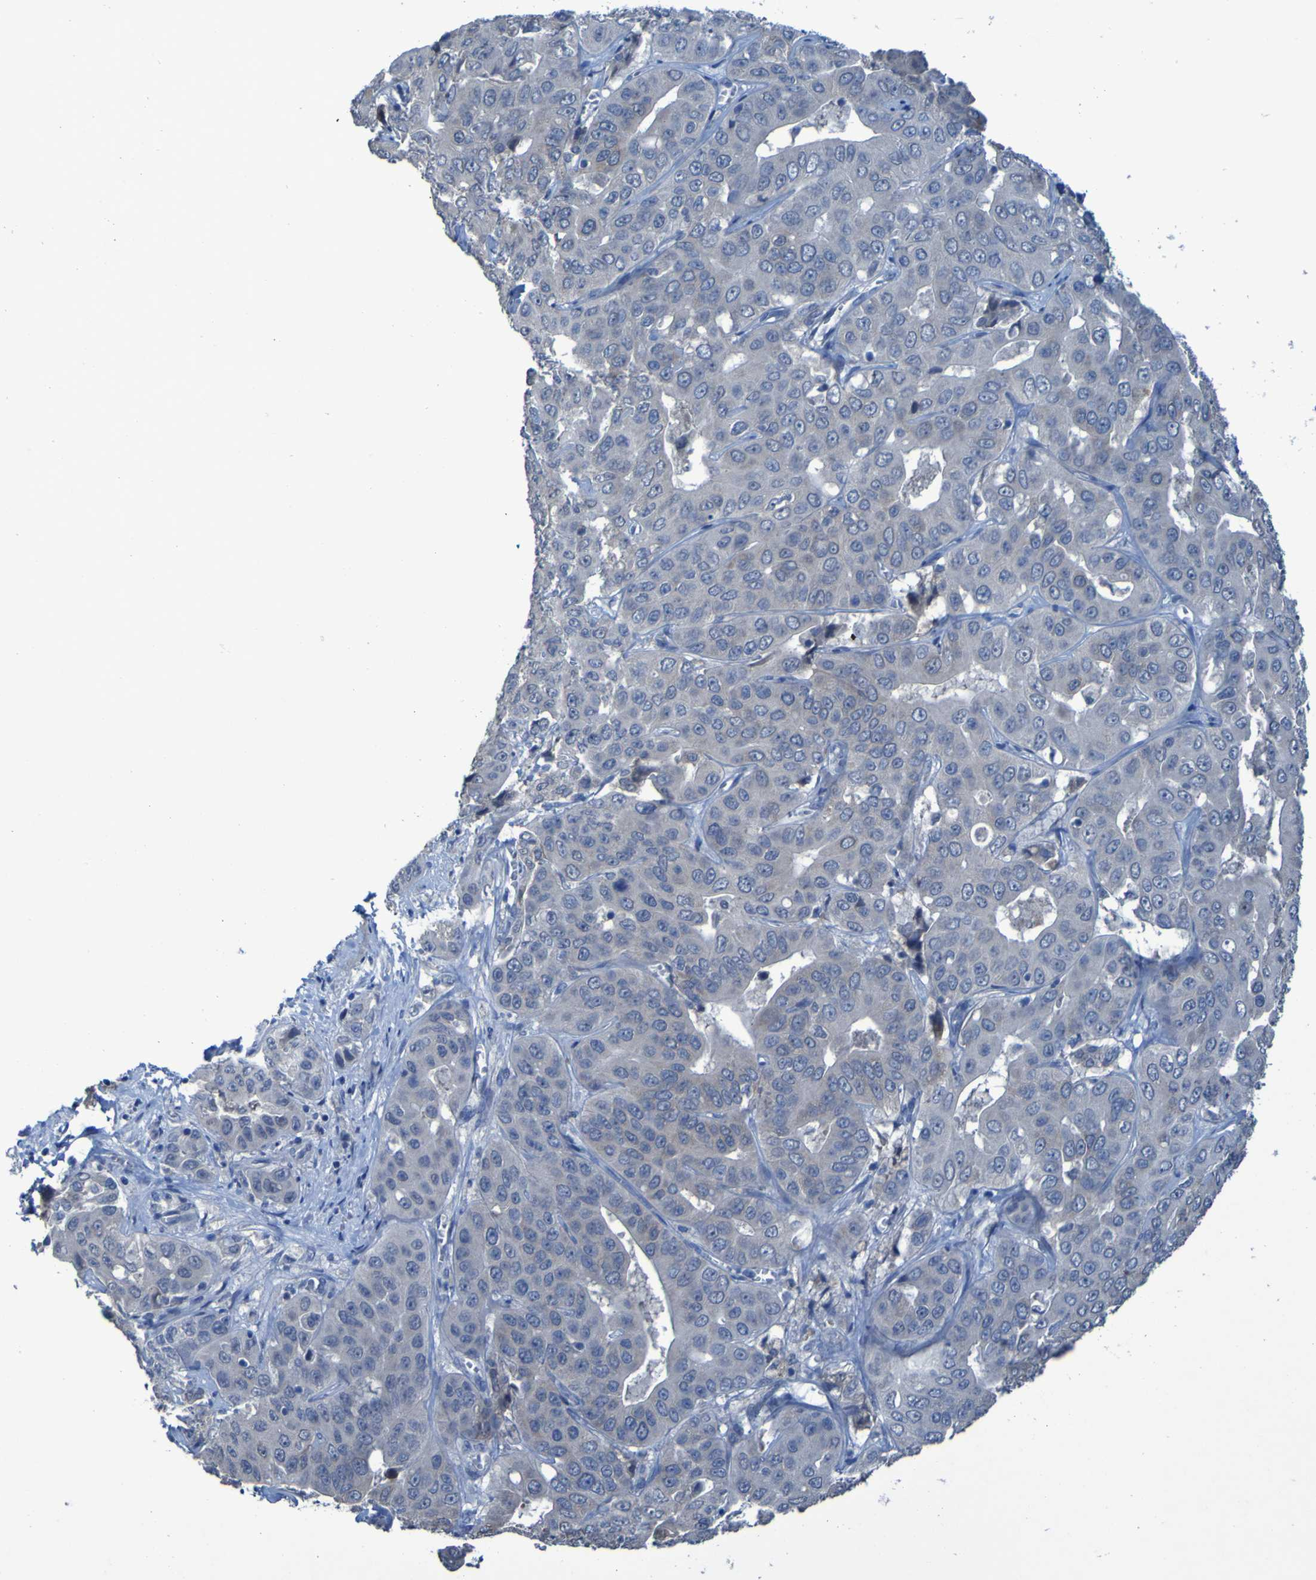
{"staining": {"intensity": "negative", "quantity": "none", "location": "none"}, "tissue": "liver cancer", "cell_type": "Tumor cells", "image_type": "cancer", "snomed": [{"axis": "morphology", "description": "Cholangiocarcinoma"}, {"axis": "topography", "description": "Liver"}], "caption": "Immunohistochemistry (IHC) of liver cancer exhibits no staining in tumor cells. (DAB (3,3'-diaminobenzidine) immunohistochemistry (IHC) with hematoxylin counter stain).", "gene": "CLDN18", "patient": {"sex": "female", "age": 52}}